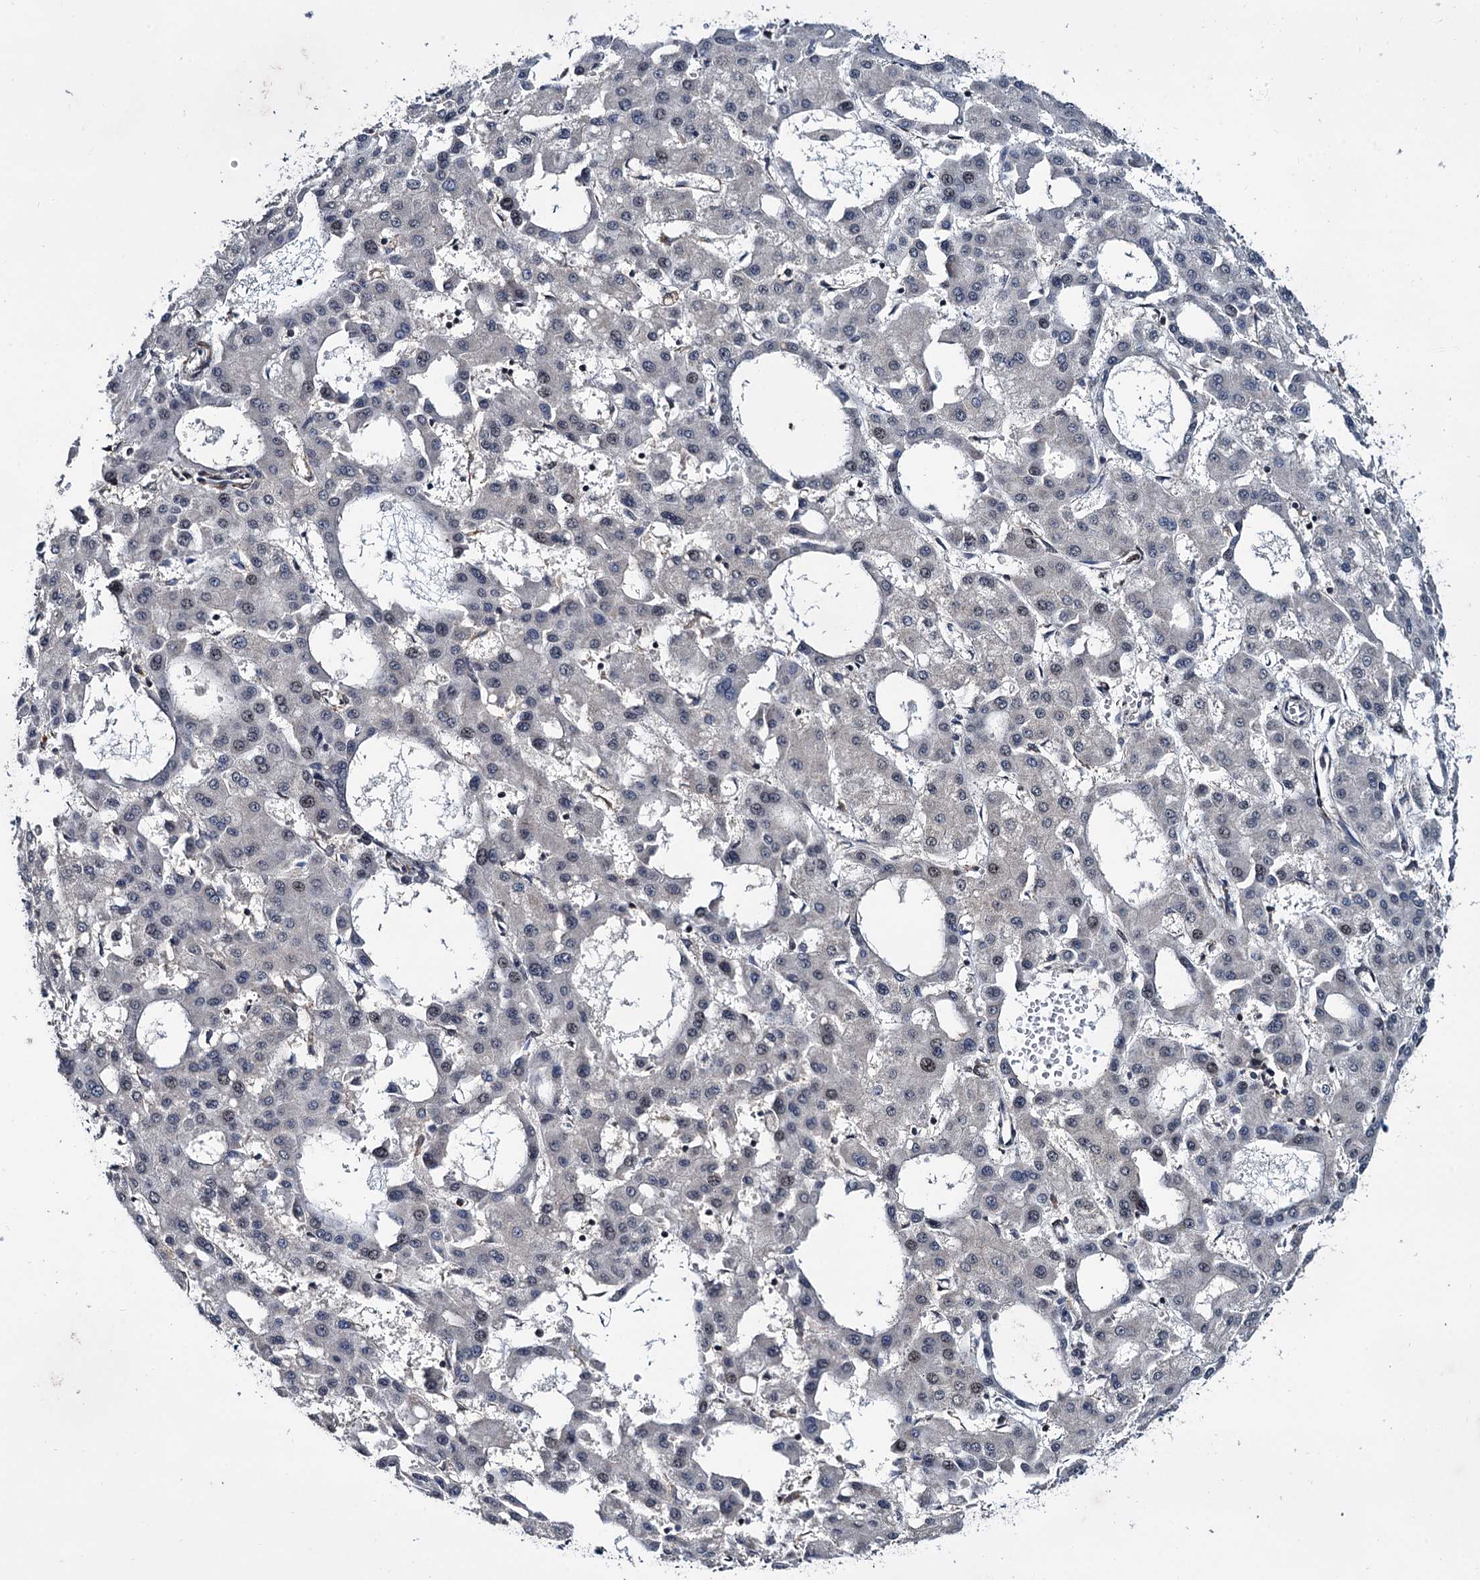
{"staining": {"intensity": "negative", "quantity": "none", "location": "none"}, "tissue": "liver cancer", "cell_type": "Tumor cells", "image_type": "cancer", "snomed": [{"axis": "morphology", "description": "Carcinoma, Hepatocellular, NOS"}, {"axis": "topography", "description": "Liver"}], "caption": "DAB (3,3'-diaminobenzidine) immunohistochemical staining of human liver hepatocellular carcinoma reveals no significant staining in tumor cells.", "gene": "ARHGAP42", "patient": {"sex": "male", "age": 47}}